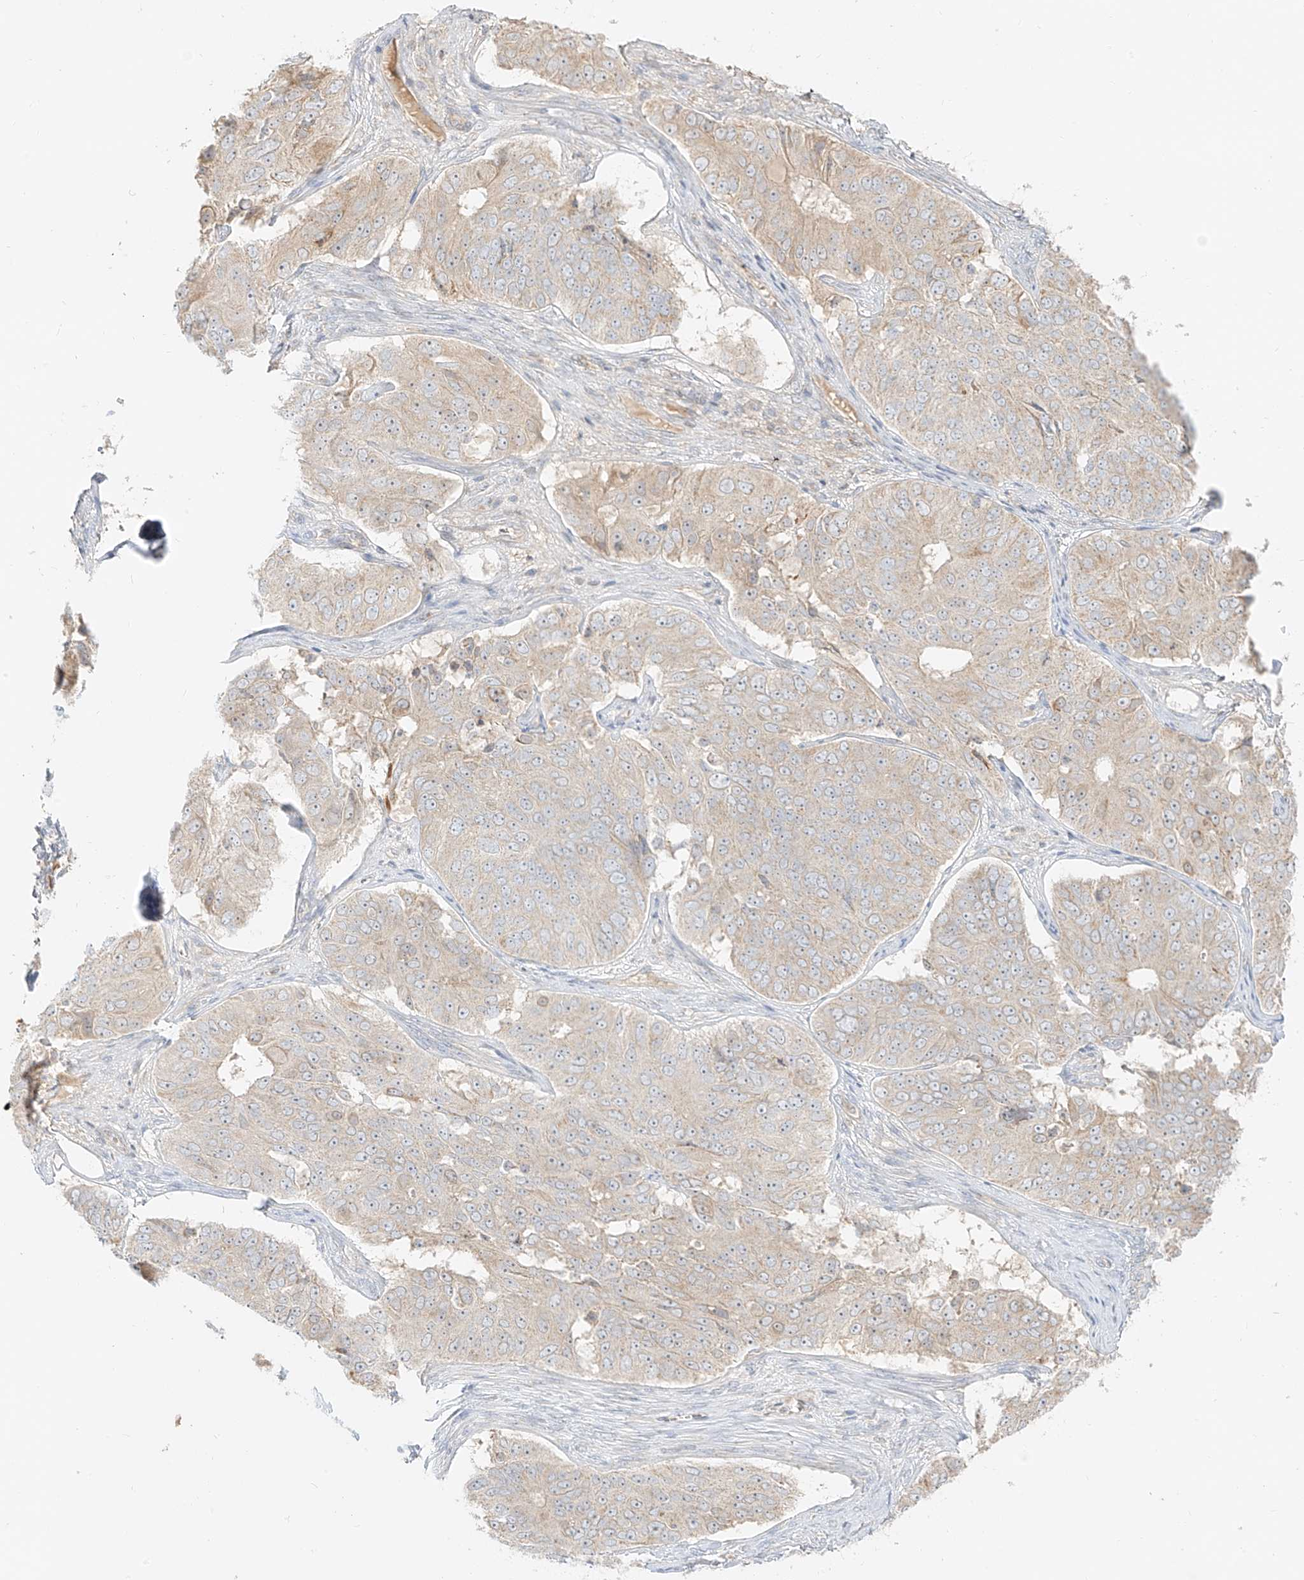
{"staining": {"intensity": "weak", "quantity": "<25%", "location": "cytoplasmic/membranous"}, "tissue": "ovarian cancer", "cell_type": "Tumor cells", "image_type": "cancer", "snomed": [{"axis": "morphology", "description": "Carcinoma, endometroid"}, {"axis": "topography", "description": "Ovary"}], "caption": "A high-resolution micrograph shows IHC staining of endometroid carcinoma (ovarian), which demonstrates no significant staining in tumor cells.", "gene": "ZIM3", "patient": {"sex": "female", "age": 51}}